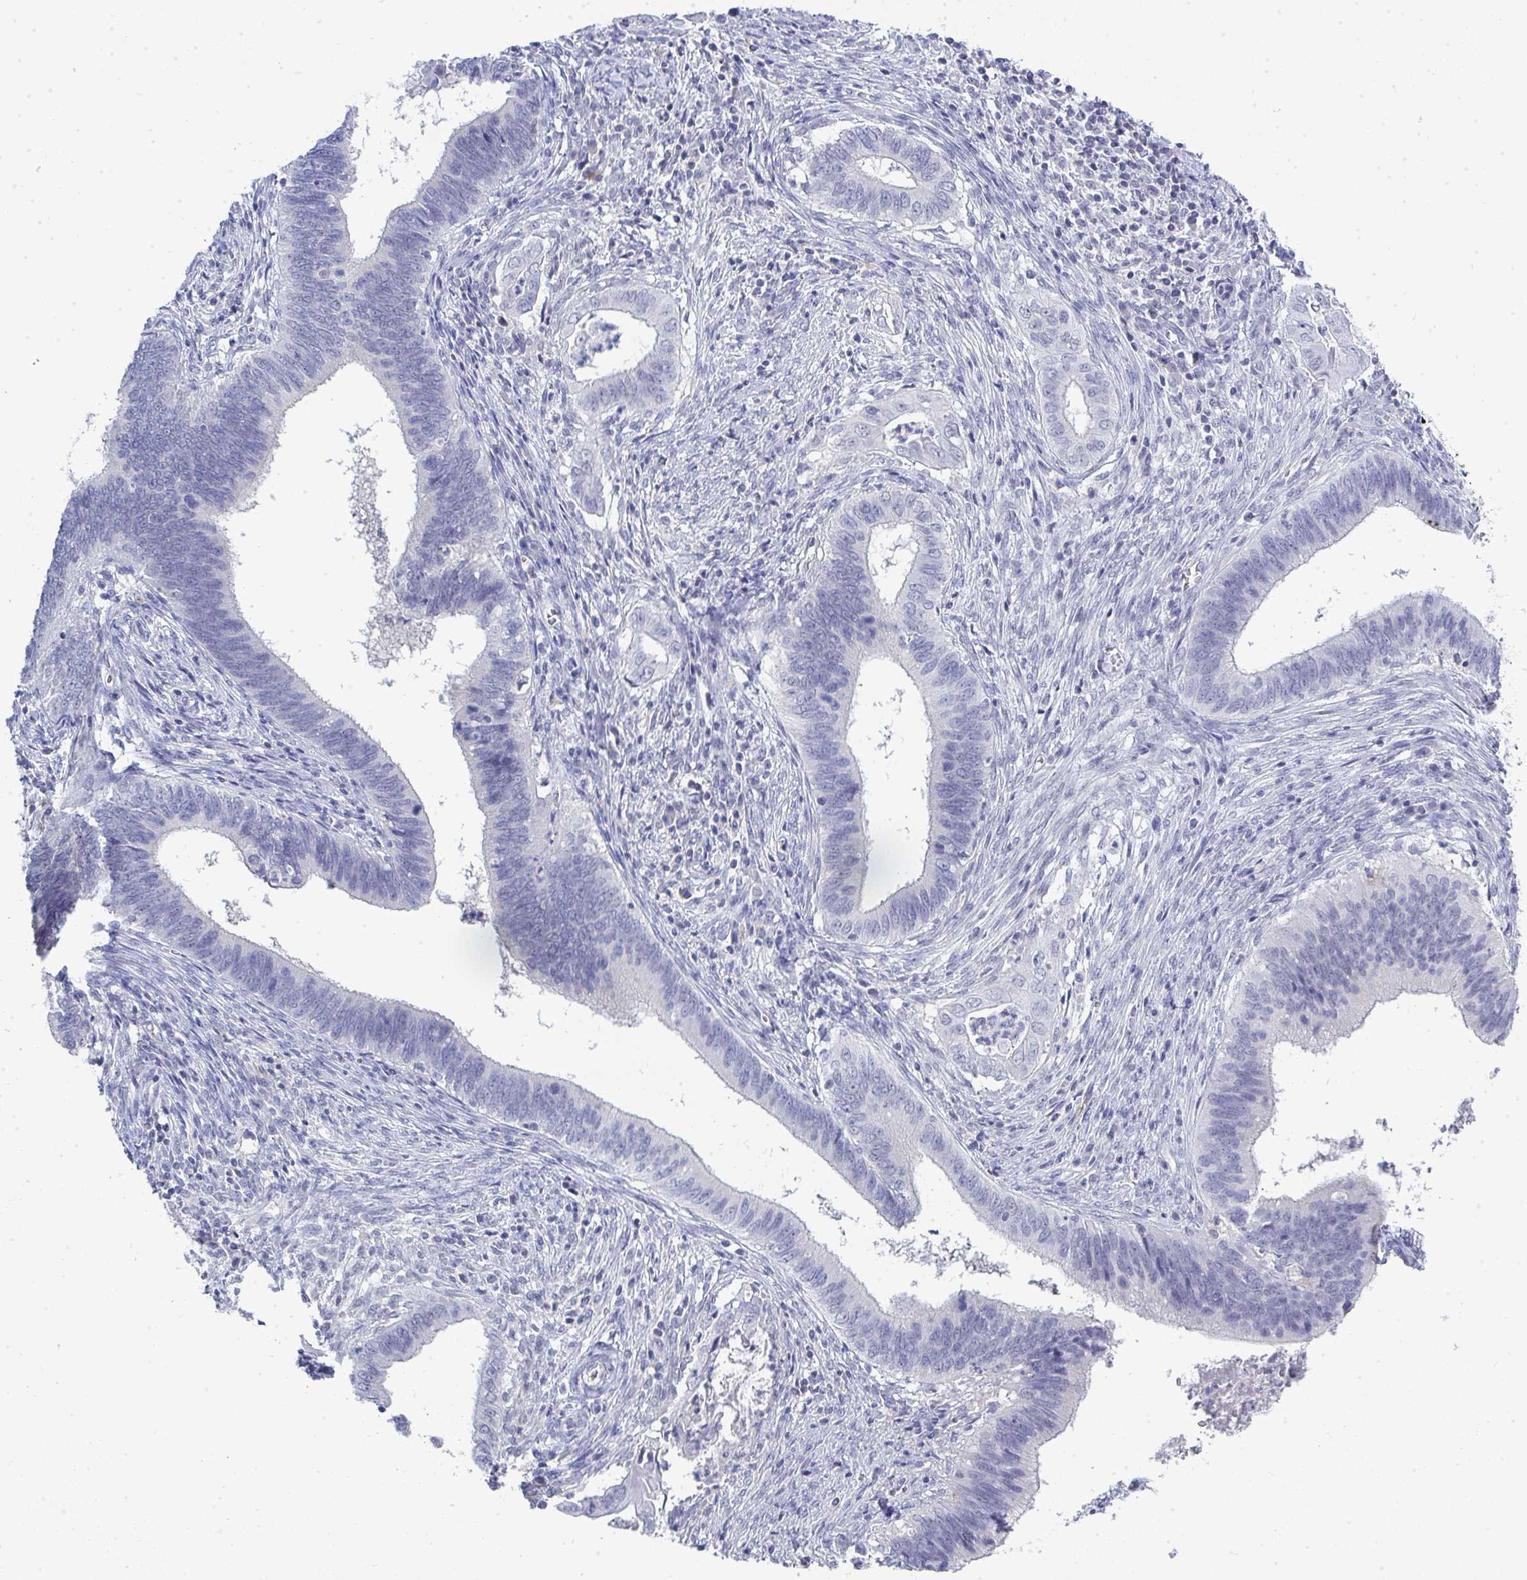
{"staining": {"intensity": "negative", "quantity": "none", "location": "none"}, "tissue": "cervical cancer", "cell_type": "Tumor cells", "image_type": "cancer", "snomed": [{"axis": "morphology", "description": "Adenocarcinoma, NOS"}, {"axis": "topography", "description": "Cervix"}], "caption": "The IHC photomicrograph has no significant staining in tumor cells of cervical cancer tissue.", "gene": "TMEM82", "patient": {"sex": "female", "age": 42}}